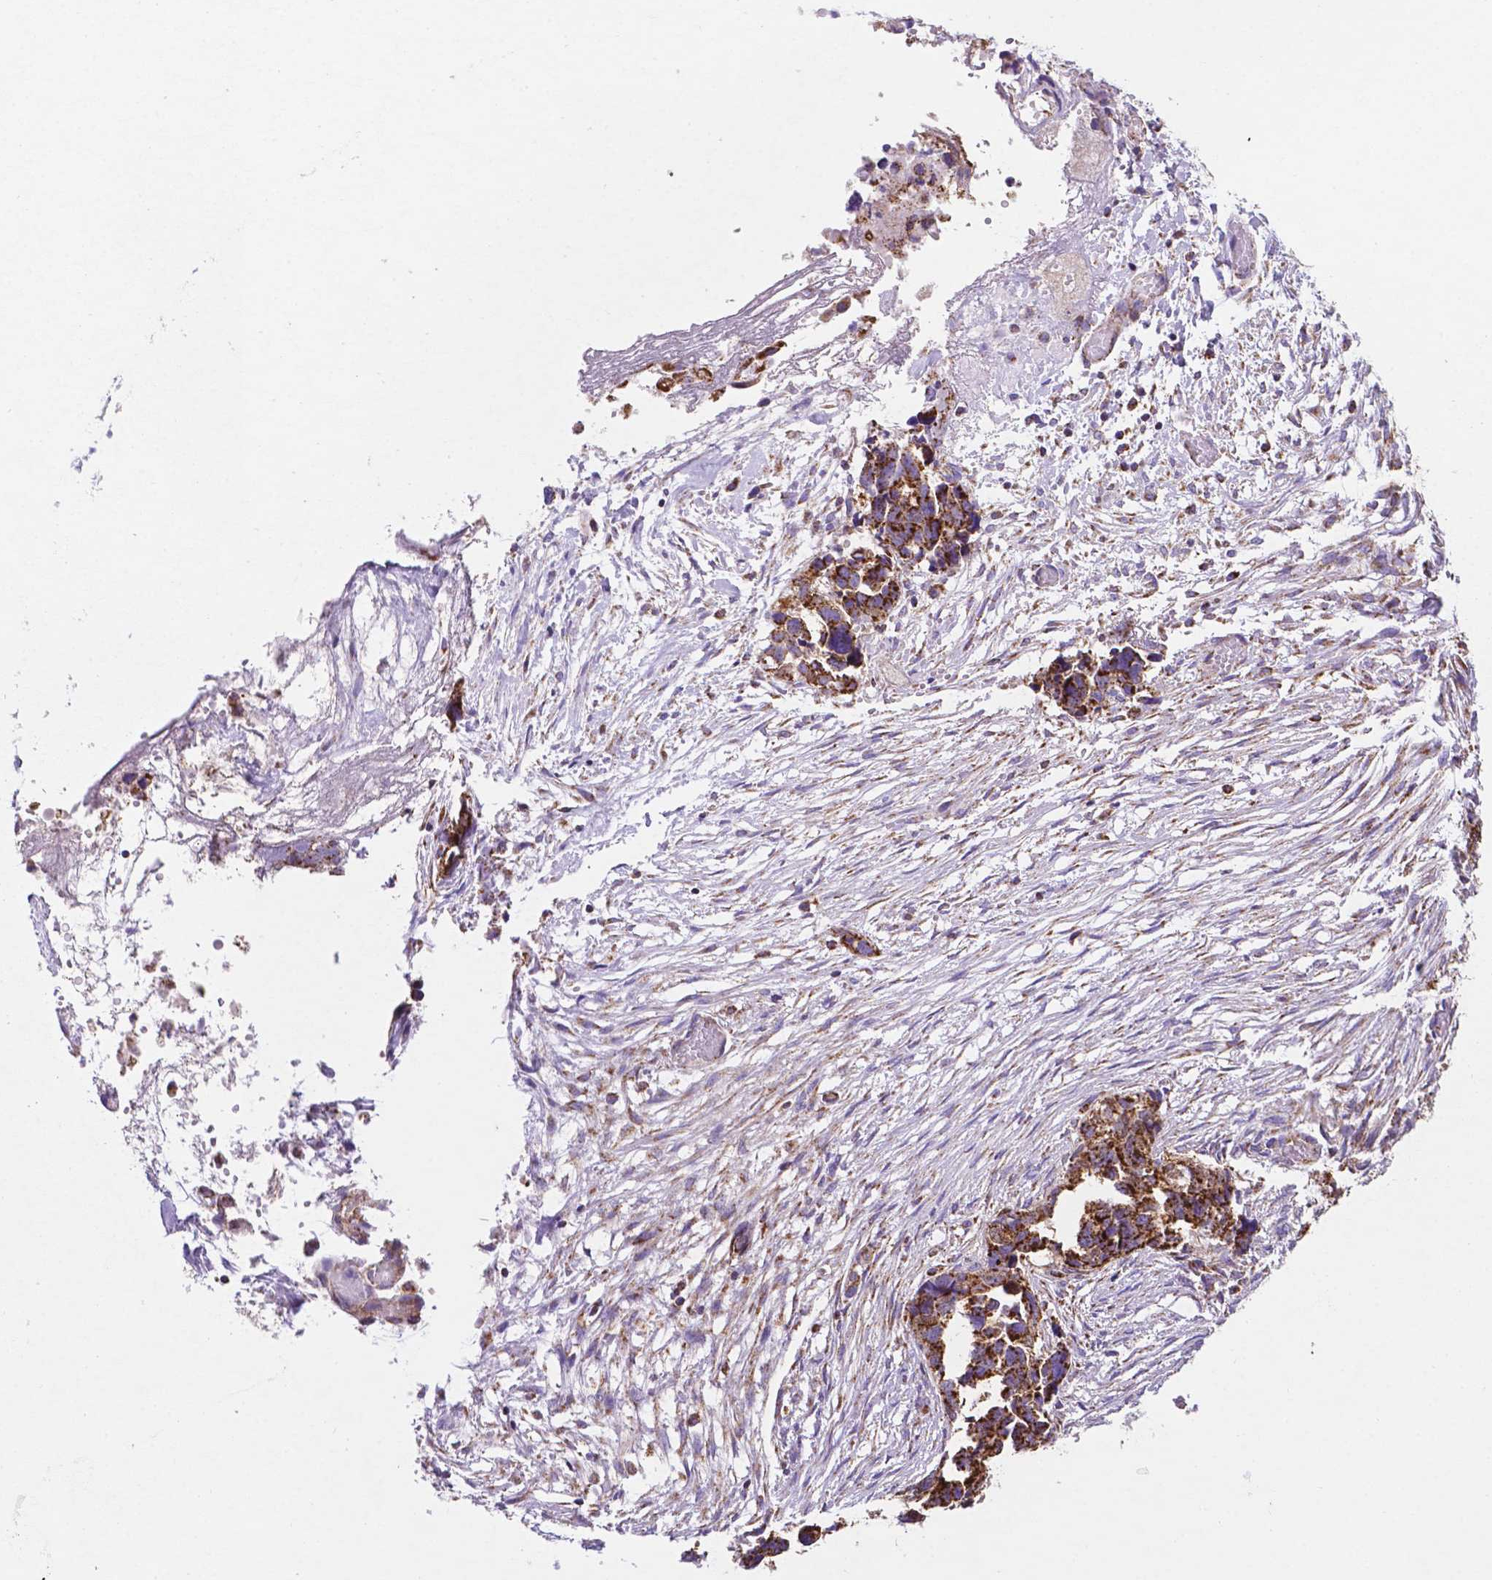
{"staining": {"intensity": "moderate", "quantity": ">75%", "location": "cytoplasmic/membranous"}, "tissue": "ovarian cancer", "cell_type": "Tumor cells", "image_type": "cancer", "snomed": [{"axis": "morphology", "description": "Cystadenocarcinoma, serous, NOS"}, {"axis": "topography", "description": "Ovary"}], "caption": "Ovarian cancer (serous cystadenocarcinoma) was stained to show a protein in brown. There is medium levels of moderate cytoplasmic/membranous staining in about >75% of tumor cells. The protein of interest is stained brown, and the nuclei are stained in blue (DAB IHC with brightfield microscopy, high magnification).", "gene": "HSPD1", "patient": {"sex": "female", "age": 69}}